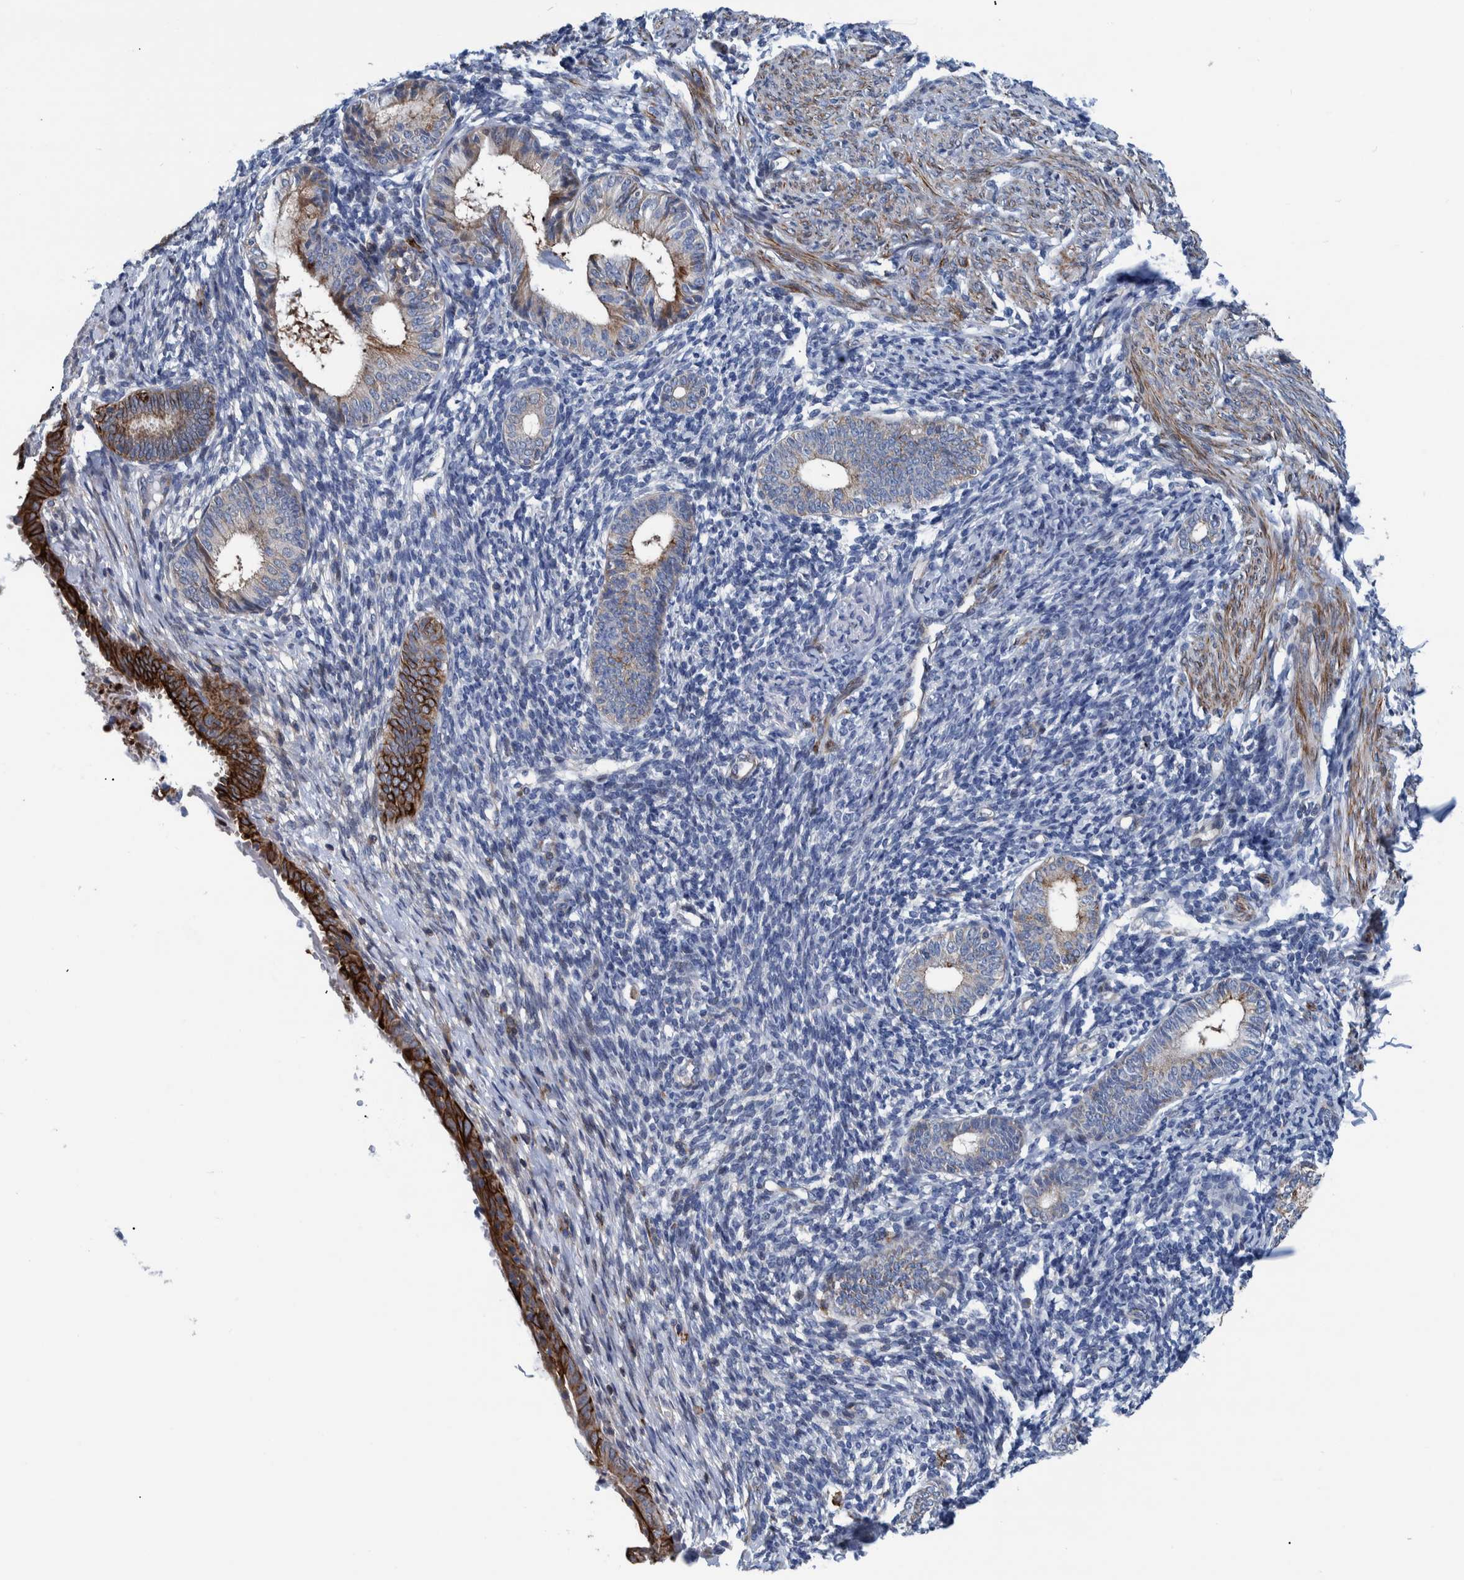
{"staining": {"intensity": "negative", "quantity": "none", "location": "none"}, "tissue": "endometrium", "cell_type": "Cells in endometrial stroma", "image_type": "normal", "snomed": [{"axis": "morphology", "description": "Normal tissue, NOS"}, {"axis": "morphology", "description": "Adenocarcinoma, NOS"}, {"axis": "topography", "description": "Endometrium"}], "caption": "High power microscopy photomicrograph of an immunohistochemistry photomicrograph of benign endometrium, revealing no significant expression in cells in endometrial stroma.", "gene": "MKS1", "patient": {"sex": "female", "age": 57}}